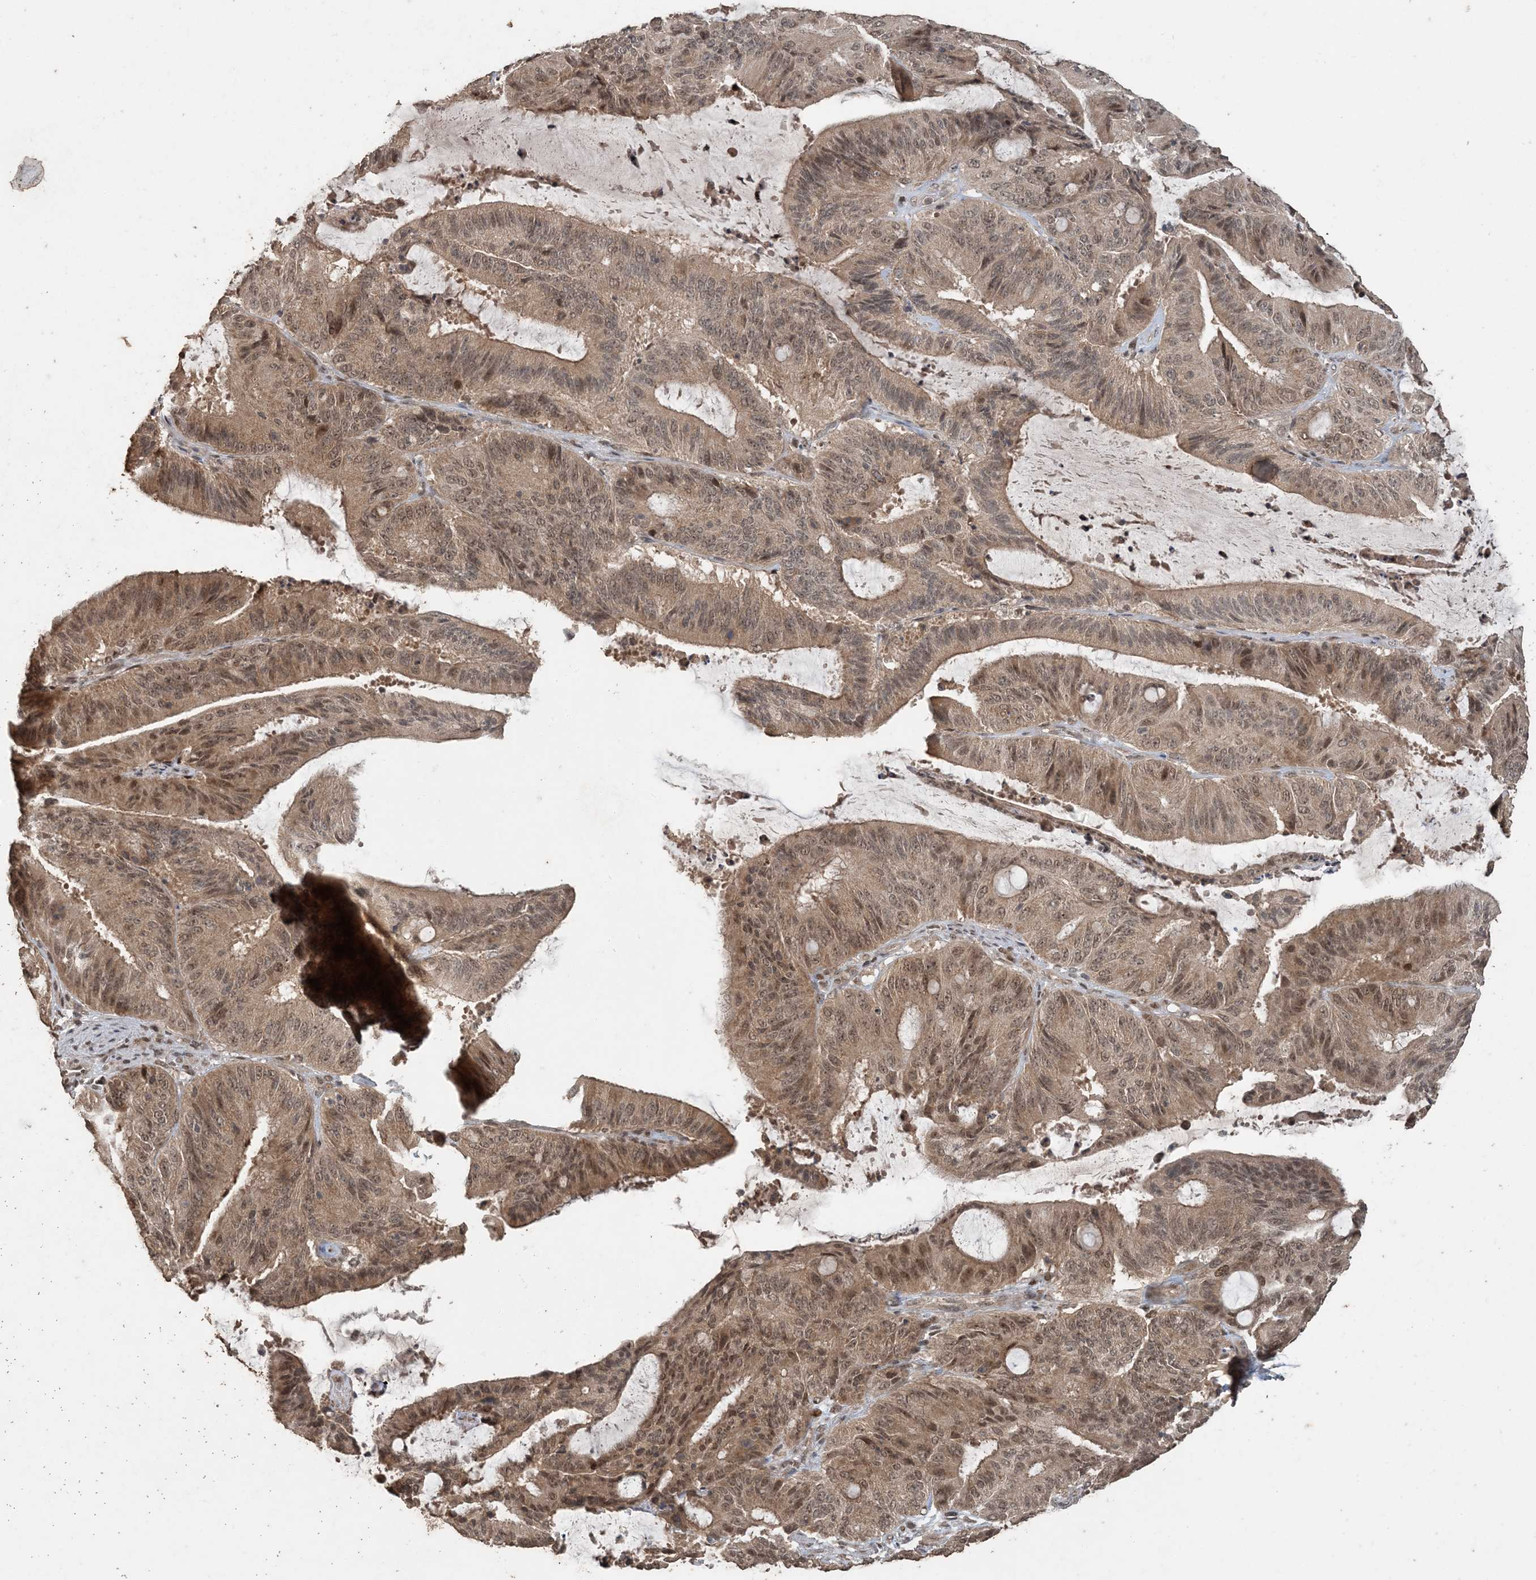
{"staining": {"intensity": "moderate", "quantity": ">75%", "location": "cytoplasmic/membranous,nuclear"}, "tissue": "liver cancer", "cell_type": "Tumor cells", "image_type": "cancer", "snomed": [{"axis": "morphology", "description": "Normal tissue, NOS"}, {"axis": "morphology", "description": "Cholangiocarcinoma"}, {"axis": "topography", "description": "Liver"}, {"axis": "topography", "description": "Peripheral nerve tissue"}], "caption": "Immunohistochemistry (IHC) photomicrograph of cholangiocarcinoma (liver) stained for a protein (brown), which reveals medium levels of moderate cytoplasmic/membranous and nuclear positivity in about >75% of tumor cells.", "gene": "ATP13A2", "patient": {"sex": "female", "age": 73}}